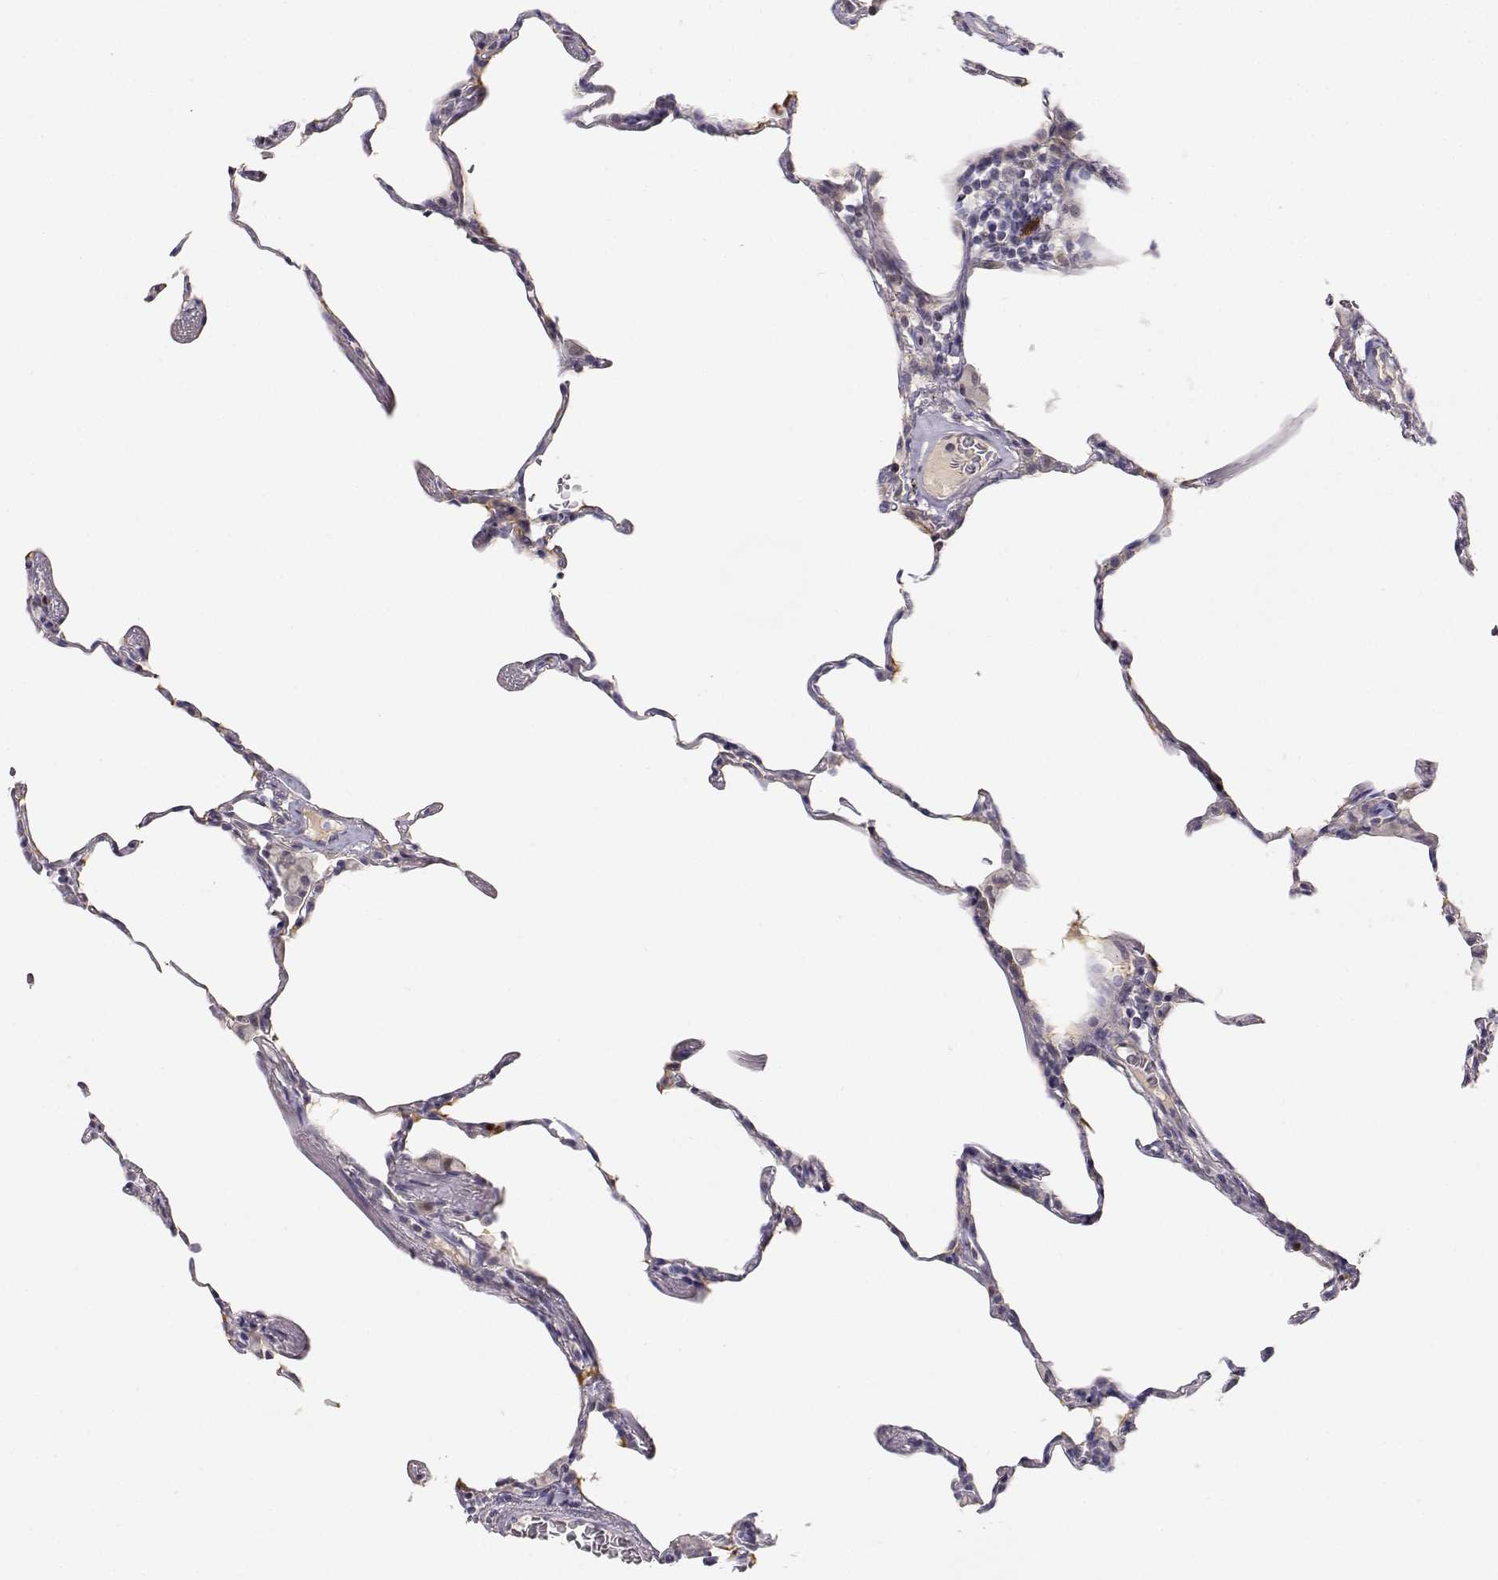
{"staining": {"intensity": "negative", "quantity": "none", "location": "none"}, "tissue": "lung", "cell_type": "Alveolar cells", "image_type": "normal", "snomed": [{"axis": "morphology", "description": "Normal tissue, NOS"}, {"axis": "topography", "description": "Lung"}], "caption": "This is an immunohistochemistry micrograph of normal human lung. There is no staining in alveolar cells.", "gene": "EAF2", "patient": {"sex": "female", "age": 57}}